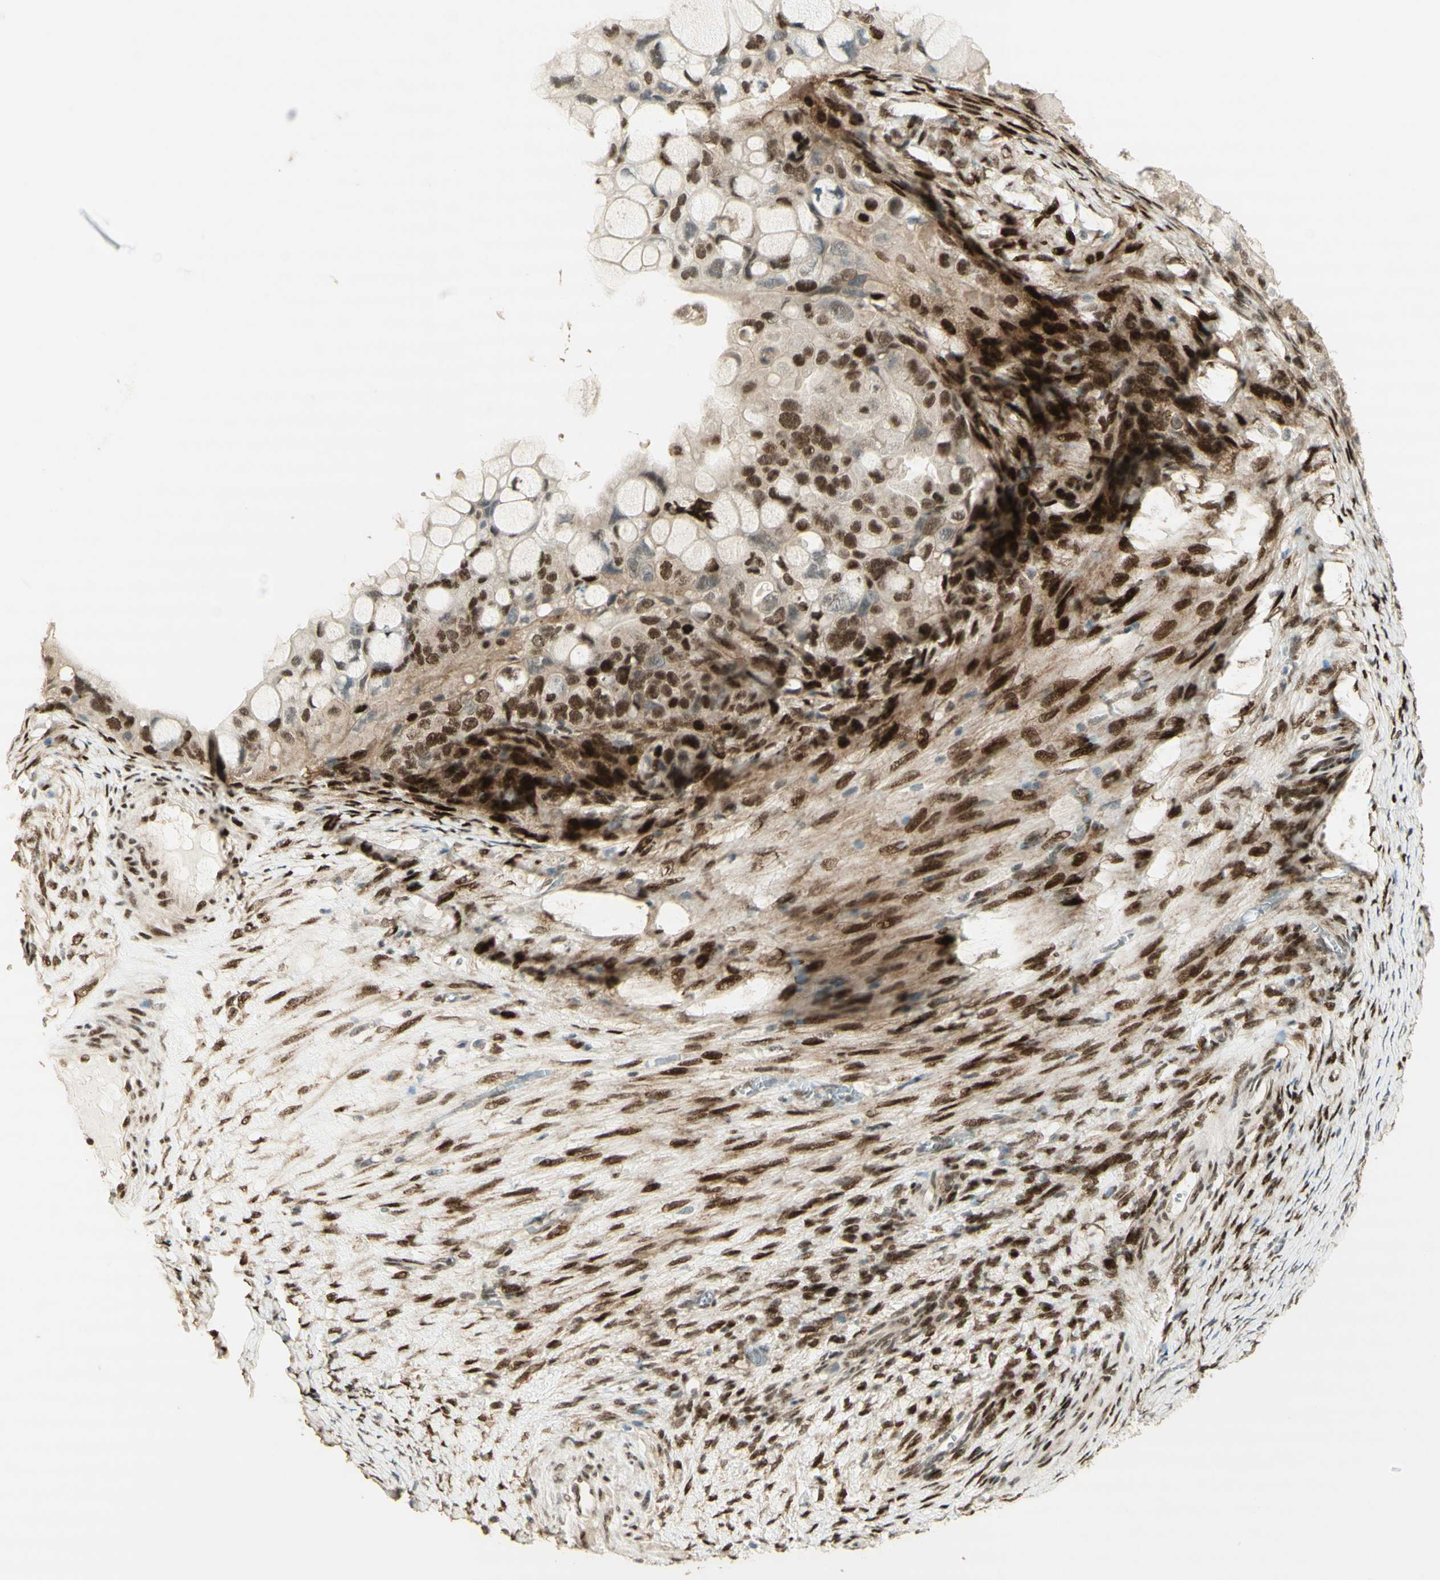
{"staining": {"intensity": "strong", "quantity": ">75%", "location": "nuclear"}, "tissue": "ovarian cancer", "cell_type": "Tumor cells", "image_type": "cancer", "snomed": [{"axis": "morphology", "description": "Cystadenocarcinoma, mucinous, NOS"}, {"axis": "topography", "description": "Ovary"}], "caption": "IHC staining of mucinous cystadenocarcinoma (ovarian), which reveals high levels of strong nuclear expression in approximately >75% of tumor cells indicating strong nuclear protein expression. The staining was performed using DAB (3,3'-diaminobenzidine) (brown) for protein detection and nuclei were counterstained in hematoxylin (blue).", "gene": "FOXP1", "patient": {"sex": "female", "age": 80}}